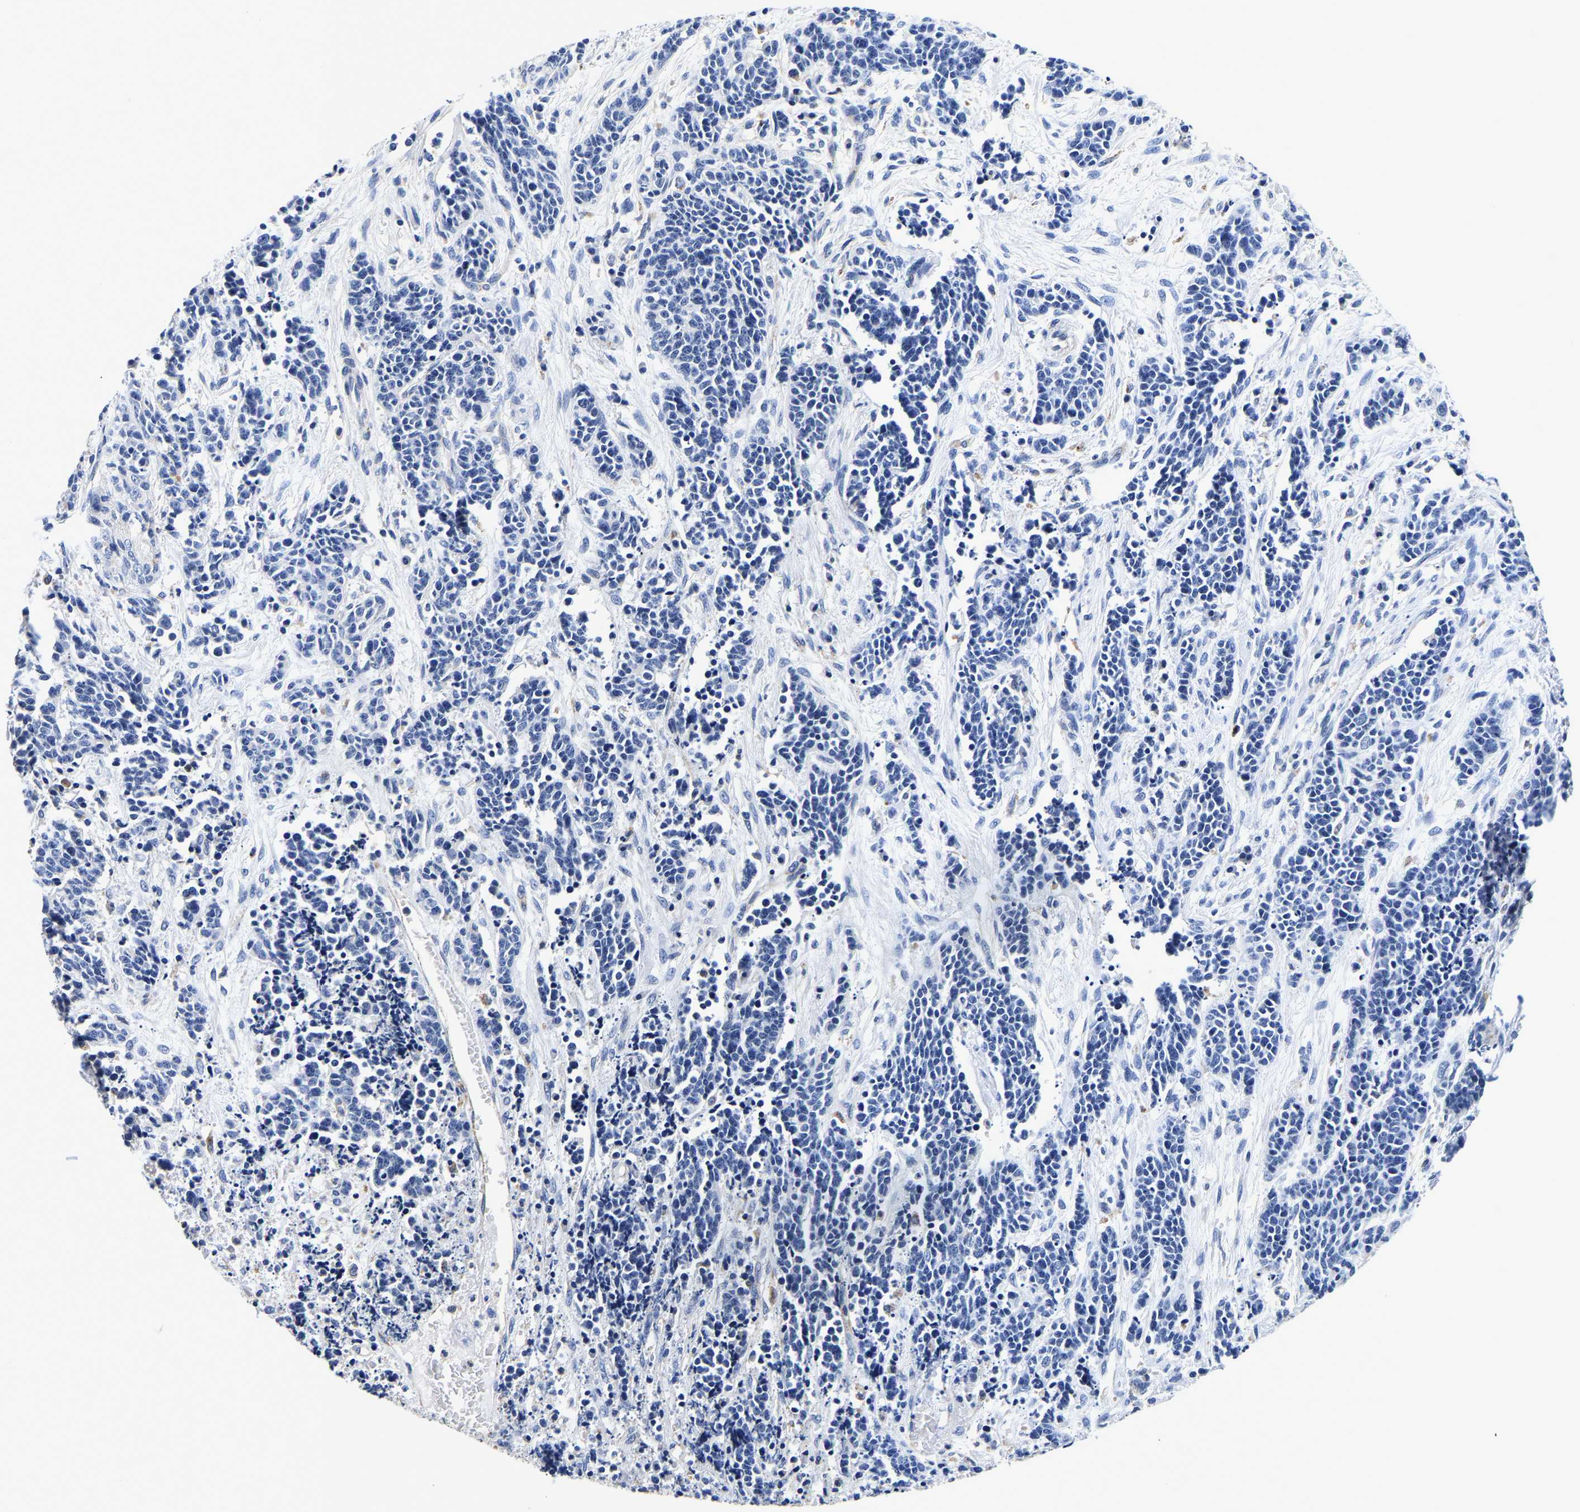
{"staining": {"intensity": "negative", "quantity": "none", "location": "none"}, "tissue": "cervical cancer", "cell_type": "Tumor cells", "image_type": "cancer", "snomed": [{"axis": "morphology", "description": "Squamous cell carcinoma, NOS"}, {"axis": "topography", "description": "Cervix"}], "caption": "IHC photomicrograph of cervical squamous cell carcinoma stained for a protein (brown), which displays no expression in tumor cells.", "gene": "GRN", "patient": {"sex": "female", "age": 35}}